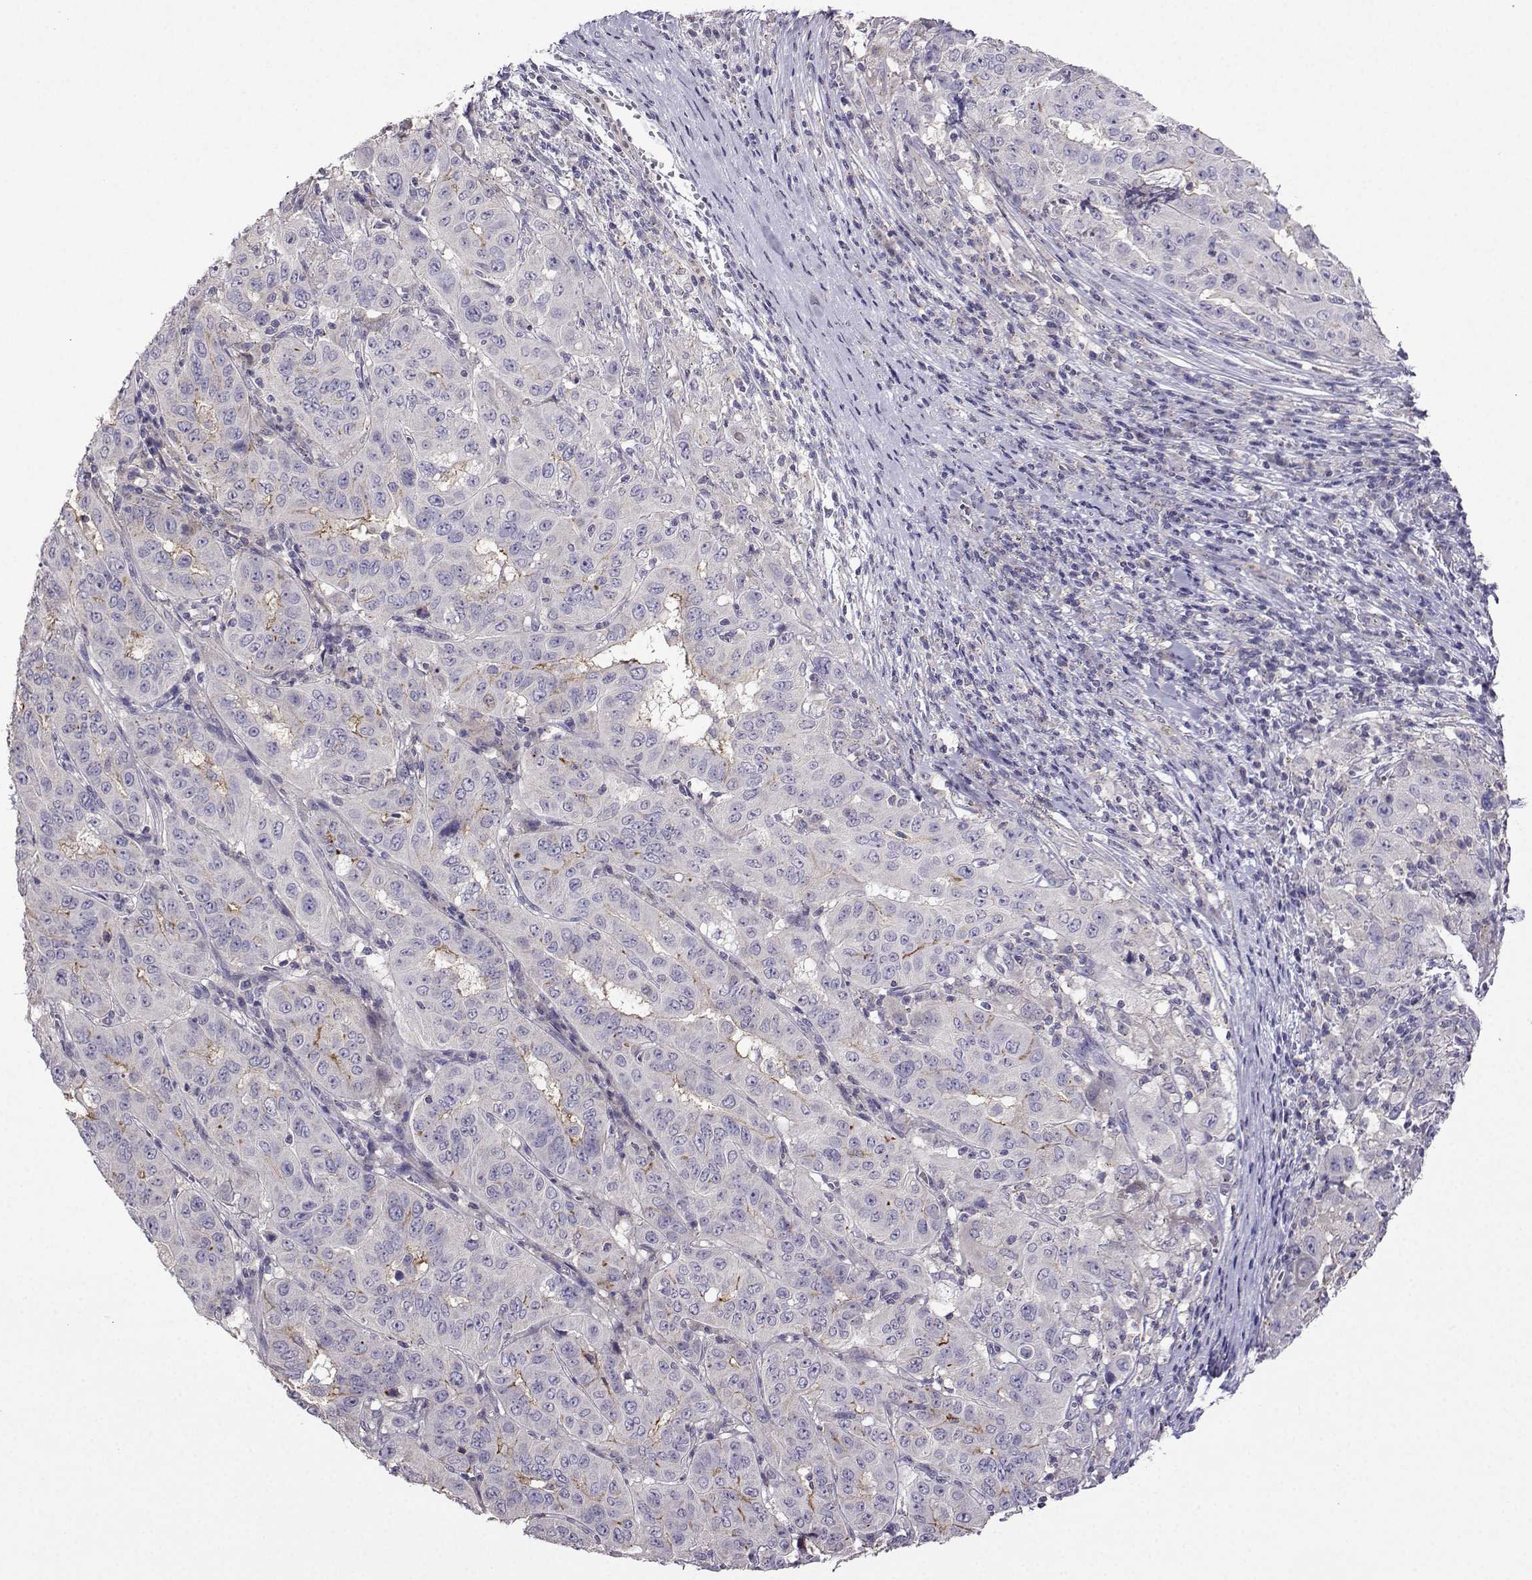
{"staining": {"intensity": "weak", "quantity": "<25%", "location": "cytoplasmic/membranous"}, "tissue": "pancreatic cancer", "cell_type": "Tumor cells", "image_type": "cancer", "snomed": [{"axis": "morphology", "description": "Adenocarcinoma, NOS"}, {"axis": "topography", "description": "Pancreas"}], "caption": "High power microscopy micrograph of an IHC image of adenocarcinoma (pancreatic), revealing no significant staining in tumor cells.", "gene": "FCAMR", "patient": {"sex": "male", "age": 63}}